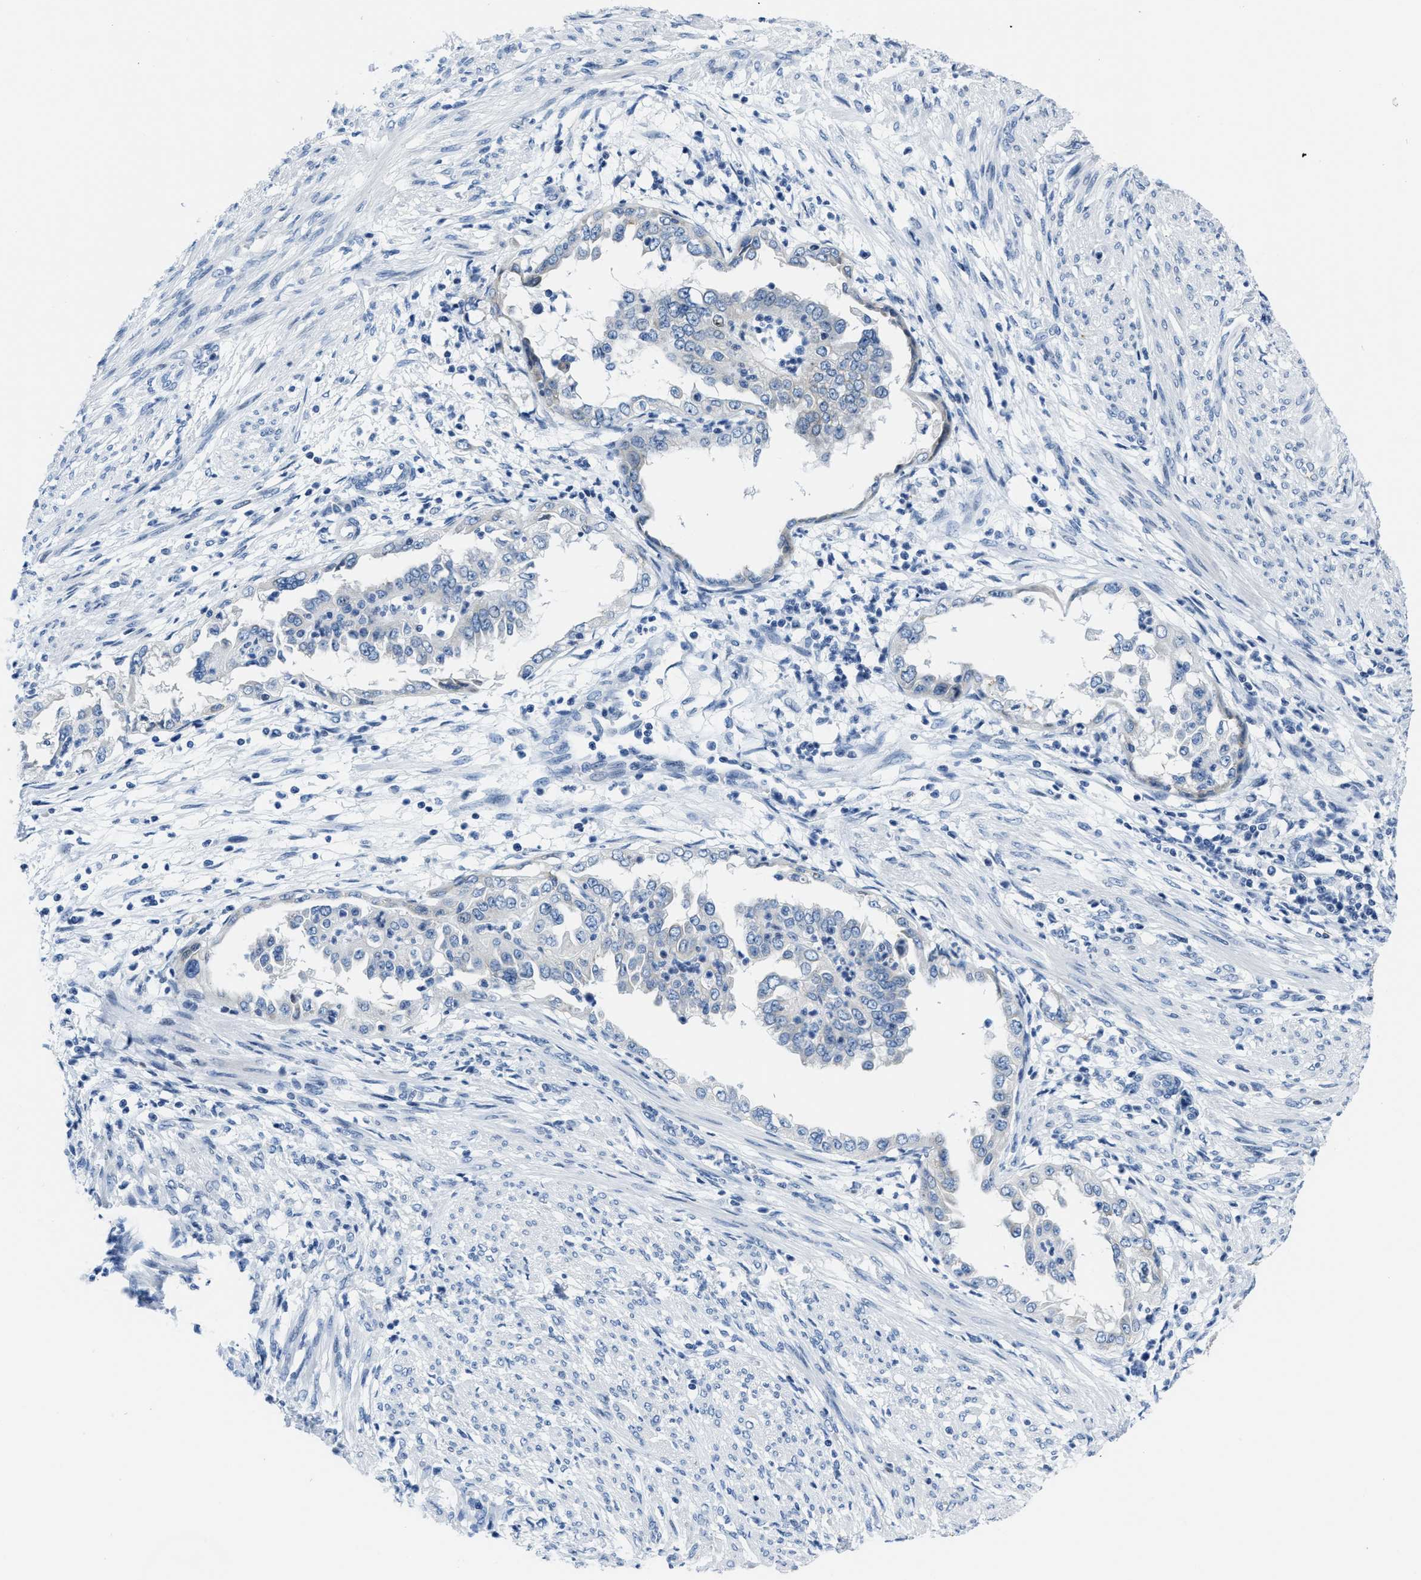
{"staining": {"intensity": "negative", "quantity": "none", "location": "none"}, "tissue": "endometrial cancer", "cell_type": "Tumor cells", "image_type": "cancer", "snomed": [{"axis": "morphology", "description": "Adenocarcinoma, NOS"}, {"axis": "topography", "description": "Endometrium"}], "caption": "Tumor cells are negative for brown protein staining in endometrial adenocarcinoma. The staining was performed using DAB (3,3'-diaminobenzidine) to visualize the protein expression in brown, while the nuclei were stained in blue with hematoxylin (Magnification: 20x).", "gene": "ASZ1", "patient": {"sex": "female", "age": 85}}